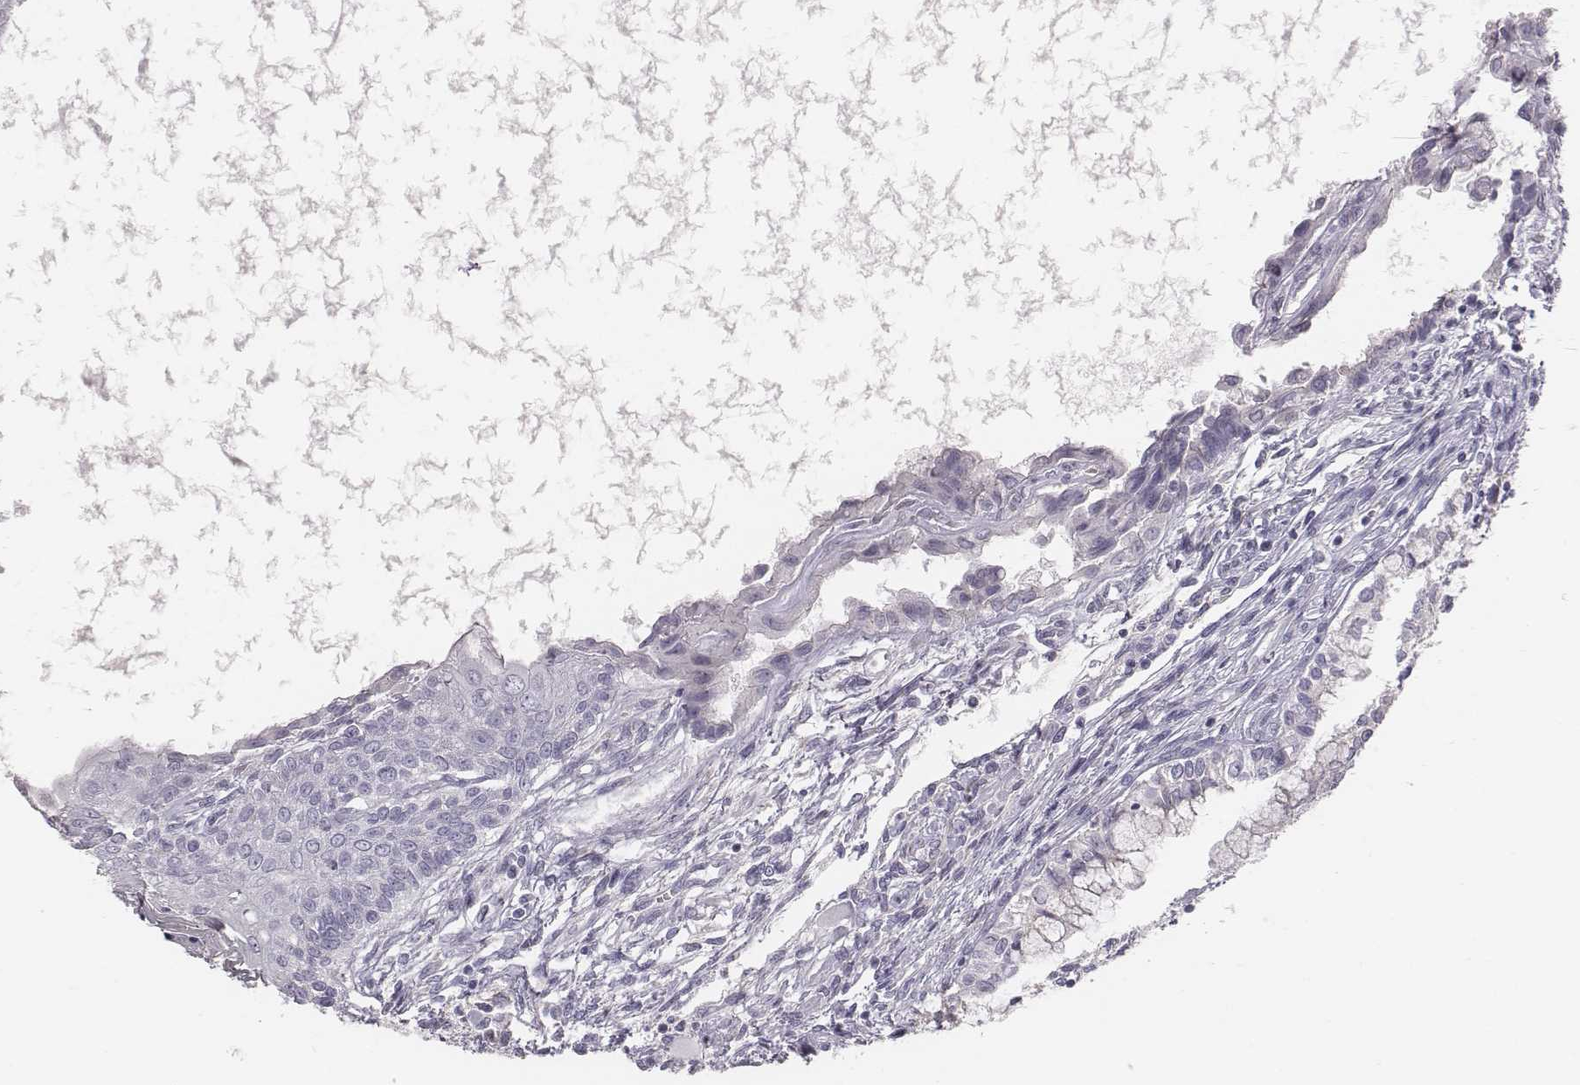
{"staining": {"intensity": "negative", "quantity": "none", "location": "none"}, "tissue": "testis cancer", "cell_type": "Tumor cells", "image_type": "cancer", "snomed": [{"axis": "morphology", "description": "Carcinoma, Embryonal, NOS"}, {"axis": "topography", "description": "Testis"}], "caption": "This is an immunohistochemistry (IHC) photomicrograph of human testis embryonal carcinoma. There is no positivity in tumor cells.", "gene": "C6orf58", "patient": {"sex": "male", "age": 37}}